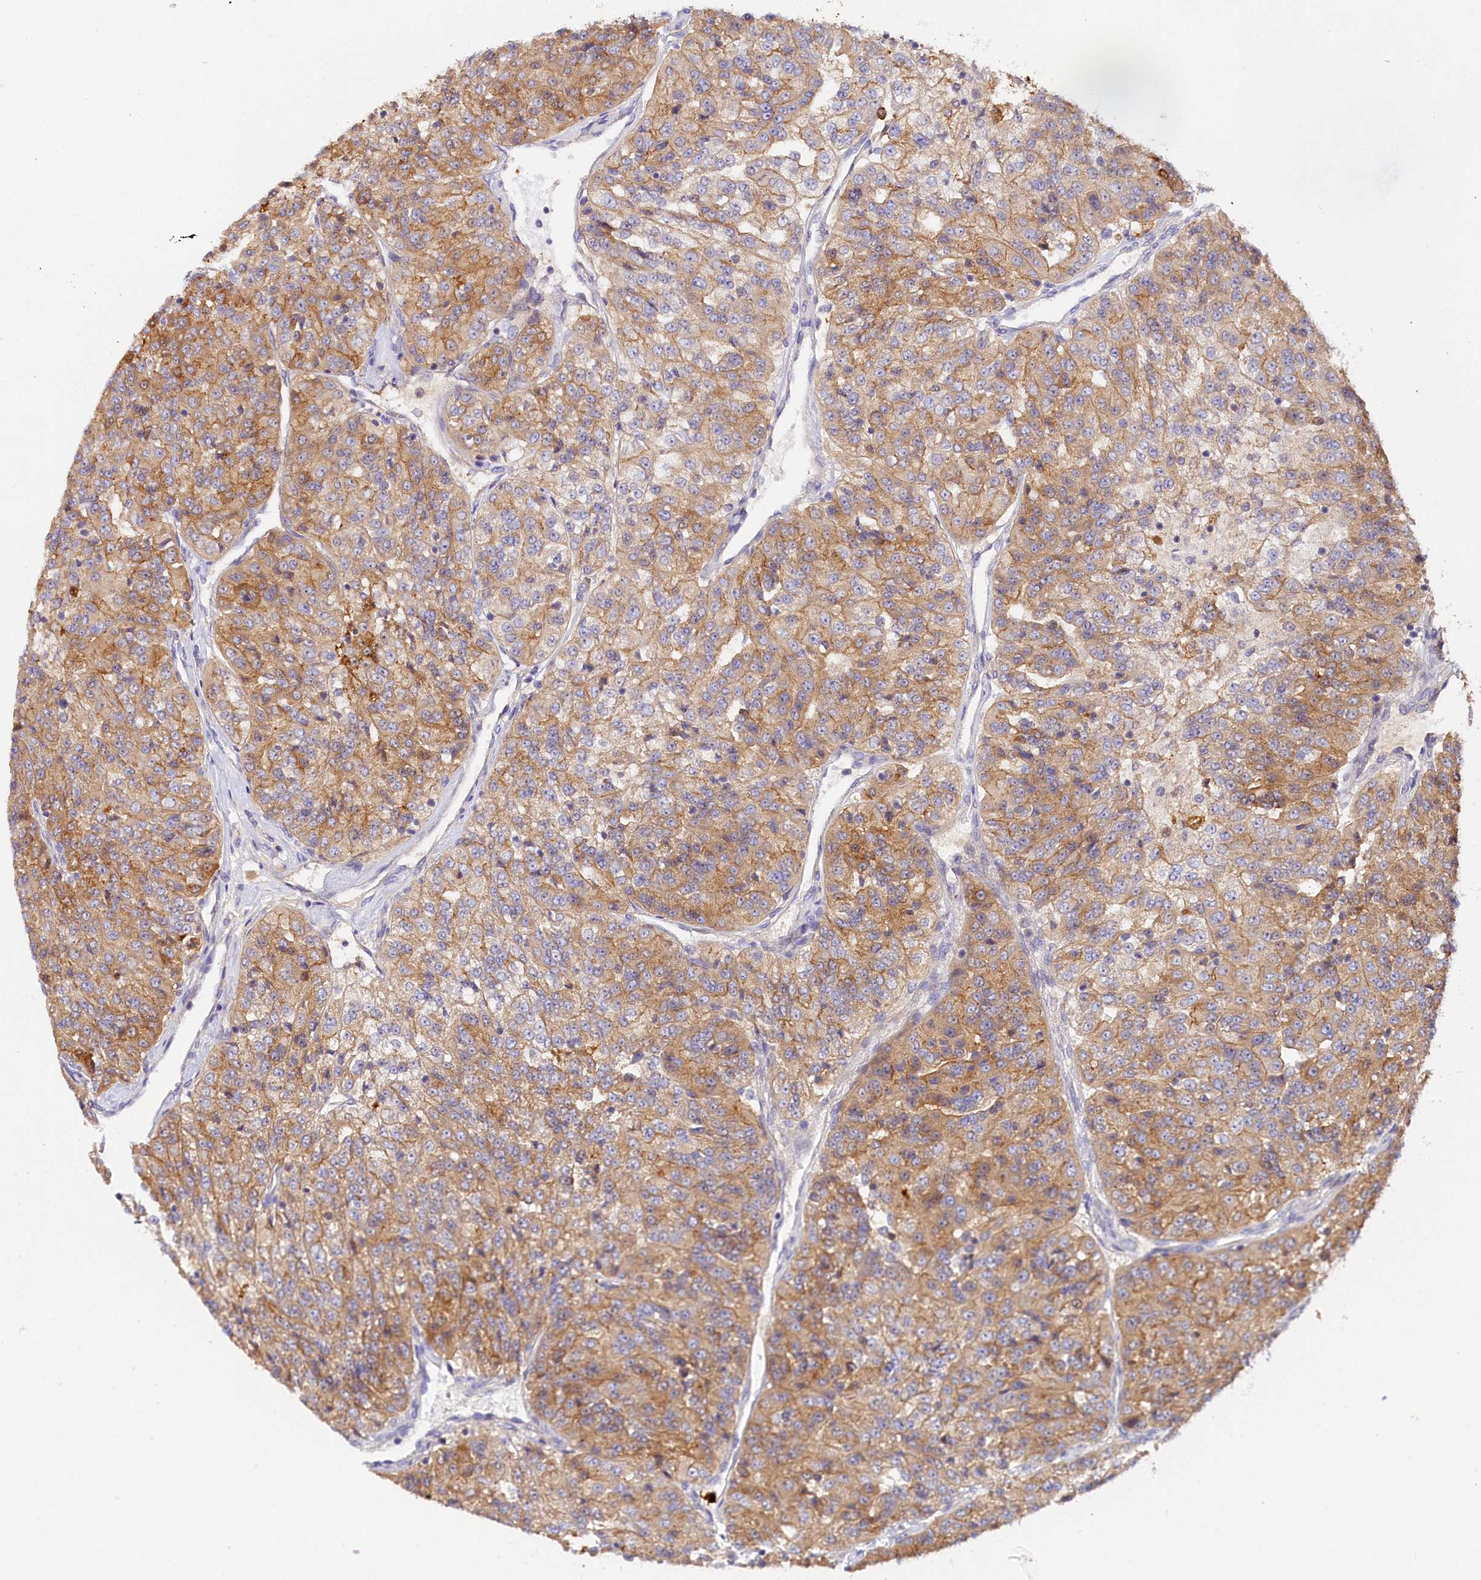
{"staining": {"intensity": "moderate", "quantity": ">75%", "location": "cytoplasmic/membranous"}, "tissue": "renal cancer", "cell_type": "Tumor cells", "image_type": "cancer", "snomed": [{"axis": "morphology", "description": "Adenocarcinoma, NOS"}, {"axis": "topography", "description": "Kidney"}], "caption": "Renal cancer (adenocarcinoma) was stained to show a protein in brown. There is medium levels of moderate cytoplasmic/membranous positivity in about >75% of tumor cells.", "gene": "KATNB1", "patient": {"sex": "female", "age": 63}}